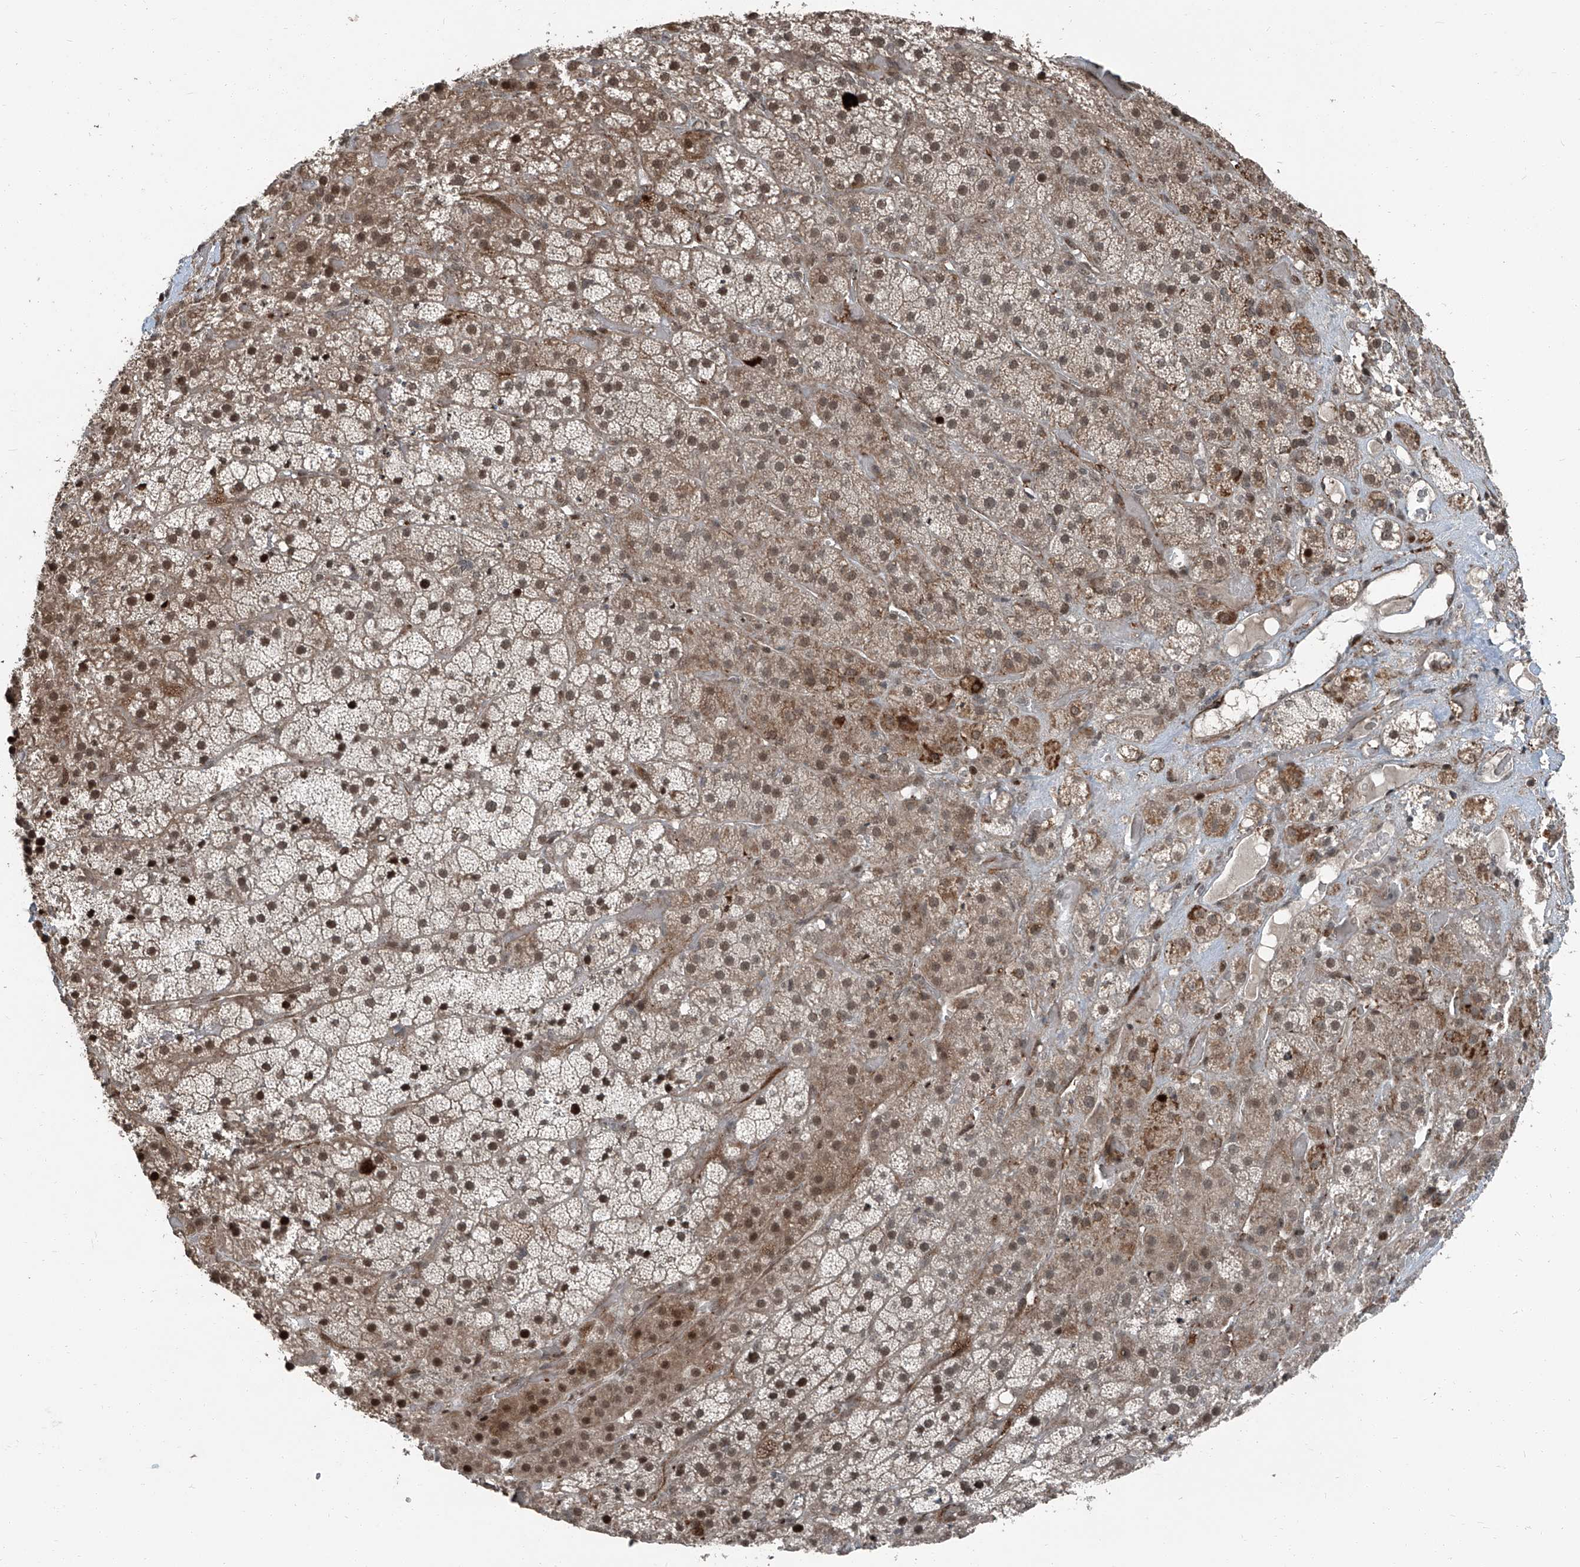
{"staining": {"intensity": "moderate", "quantity": ">75%", "location": "cytoplasmic/membranous,nuclear"}, "tissue": "adrenal gland", "cell_type": "Glandular cells", "image_type": "normal", "snomed": [{"axis": "morphology", "description": "Normal tissue, NOS"}, {"axis": "topography", "description": "Adrenal gland"}], "caption": "An immunohistochemistry micrograph of normal tissue is shown. Protein staining in brown highlights moderate cytoplasmic/membranous,nuclear positivity in adrenal gland within glandular cells. The protein is stained brown, and the nuclei are stained in blue (DAB (3,3'-diaminobenzidine) IHC with brightfield microscopy, high magnification).", "gene": "ZNF570", "patient": {"sex": "male", "age": 57}}